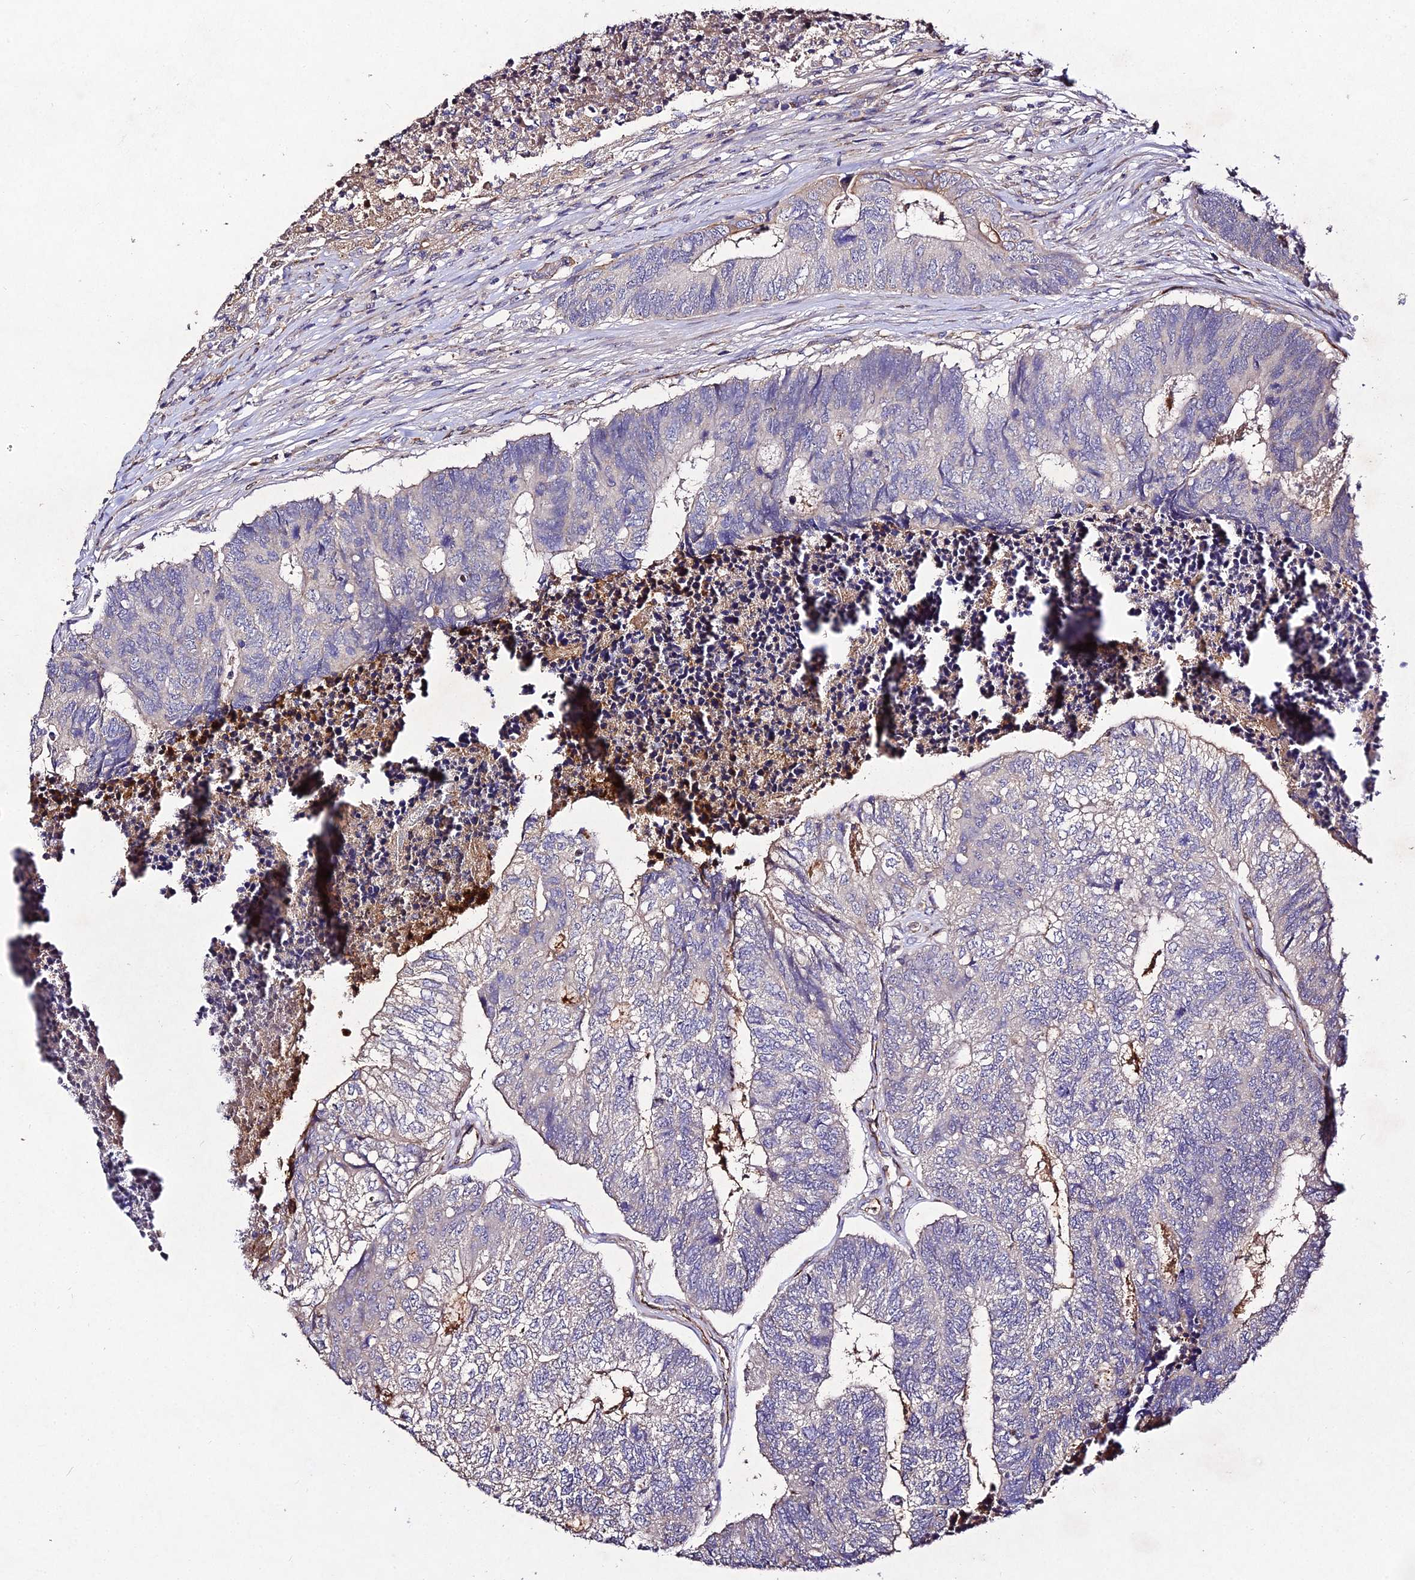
{"staining": {"intensity": "negative", "quantity": "none", "location": "none"}, "tissue": "colorectal cancer", "cell_type": "Tumor cells", "image_type": "cancer", "snomed": [{"axis": "morphology", "description": "Adenocarcinoma, NOS"}, {"axis": "topography", "description": "Colon"}], "caption": "The micrograph shows no significant expression in tumor cells of colorectal adenocarcinoma.", "gene": "AP3M2", "patient": {"sex": "female", "age": 67}}